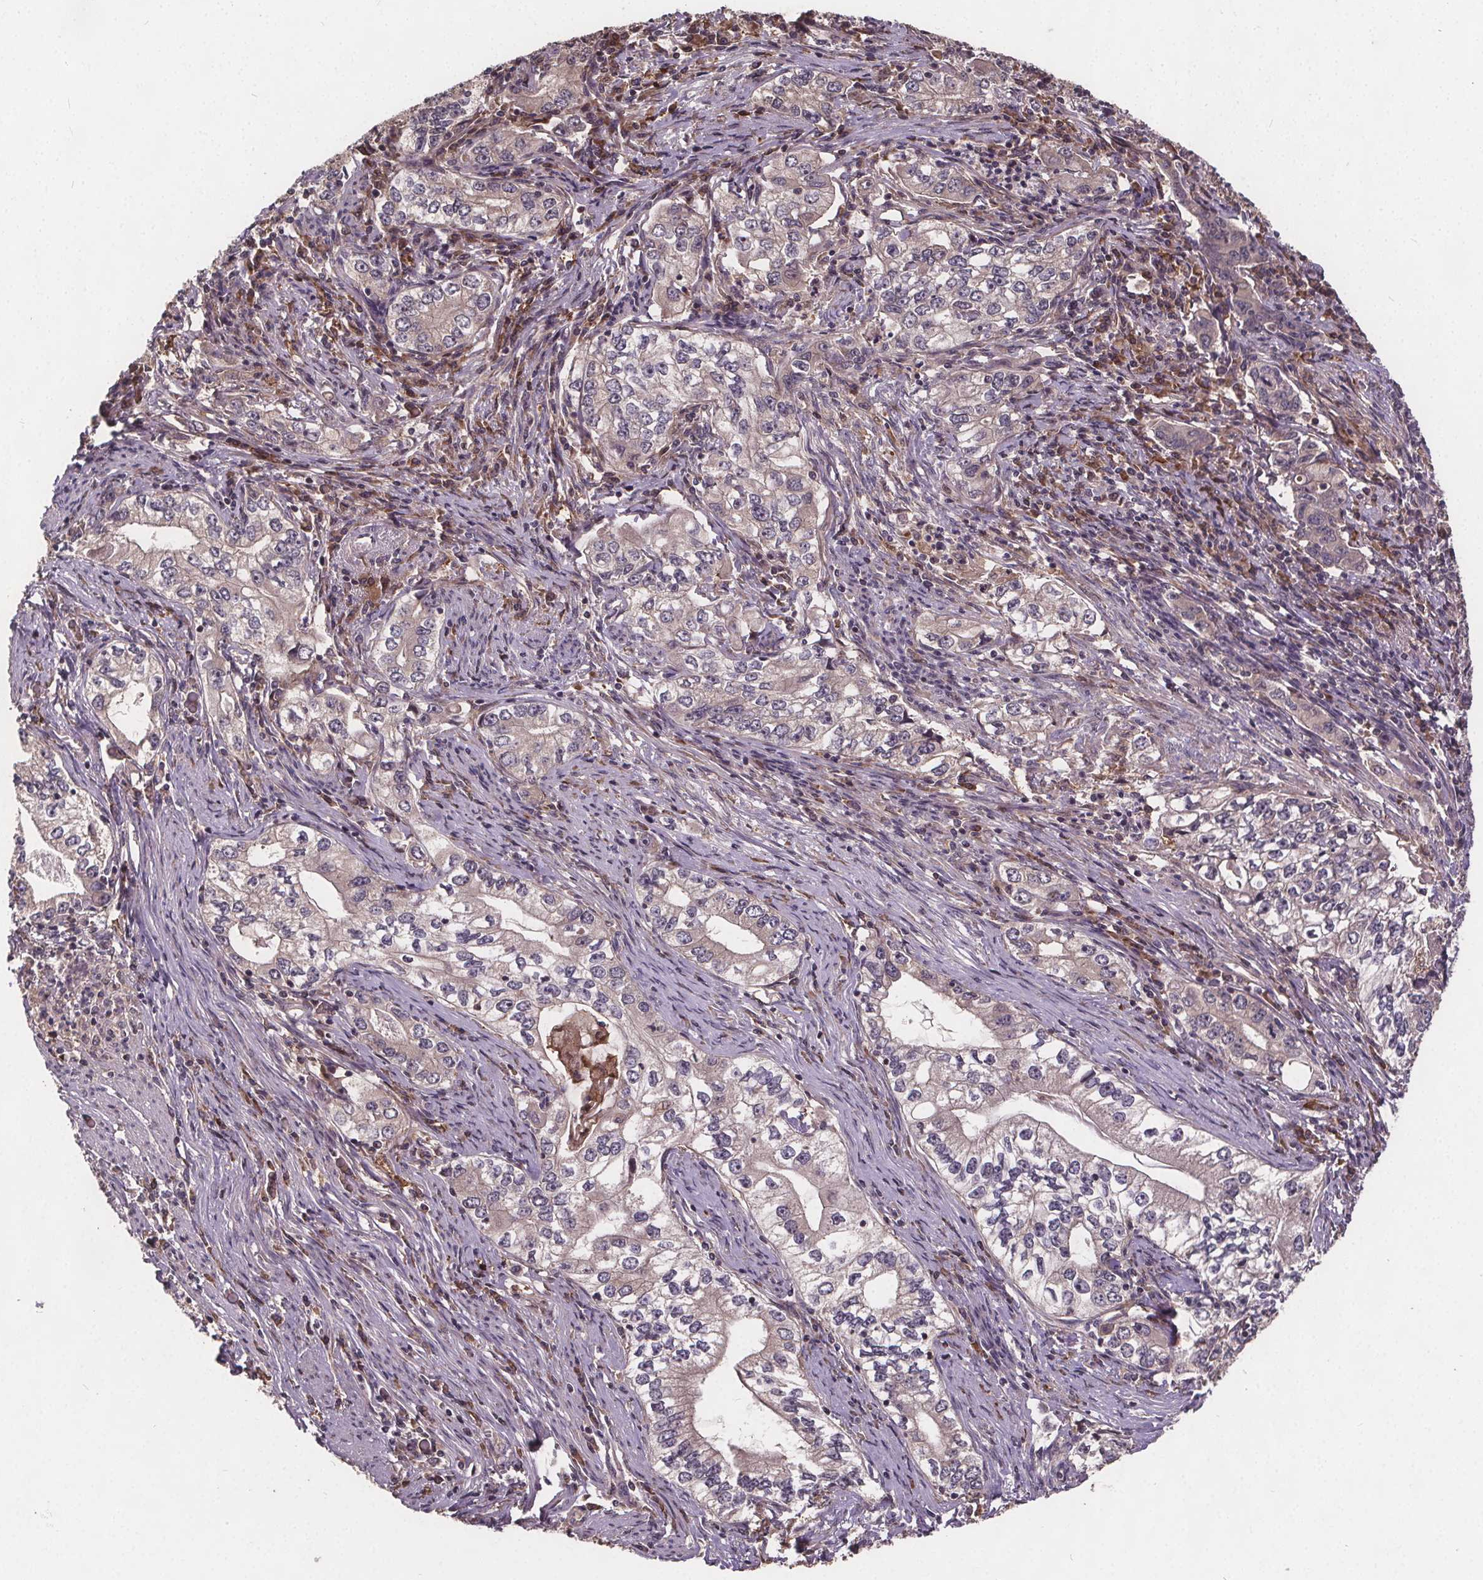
{"staining": {"intensity": "negative", "quantity": "none", "location": "none"}, "tissue": "stomach cancer", "cell_type": "Tumor cells", "image_type": "cancer", "snomed": [{"axis": "morphology", "description": "Adenocarcinoma, NOS"}, {"axis": "topography", "description": "Stomach, lower"}], "caption": "IHC of human stomach adenocarcinoma reveals no expression in tumor cells.", "gene": "USP9X", "patient": {"sex": "female", "age": 72}}